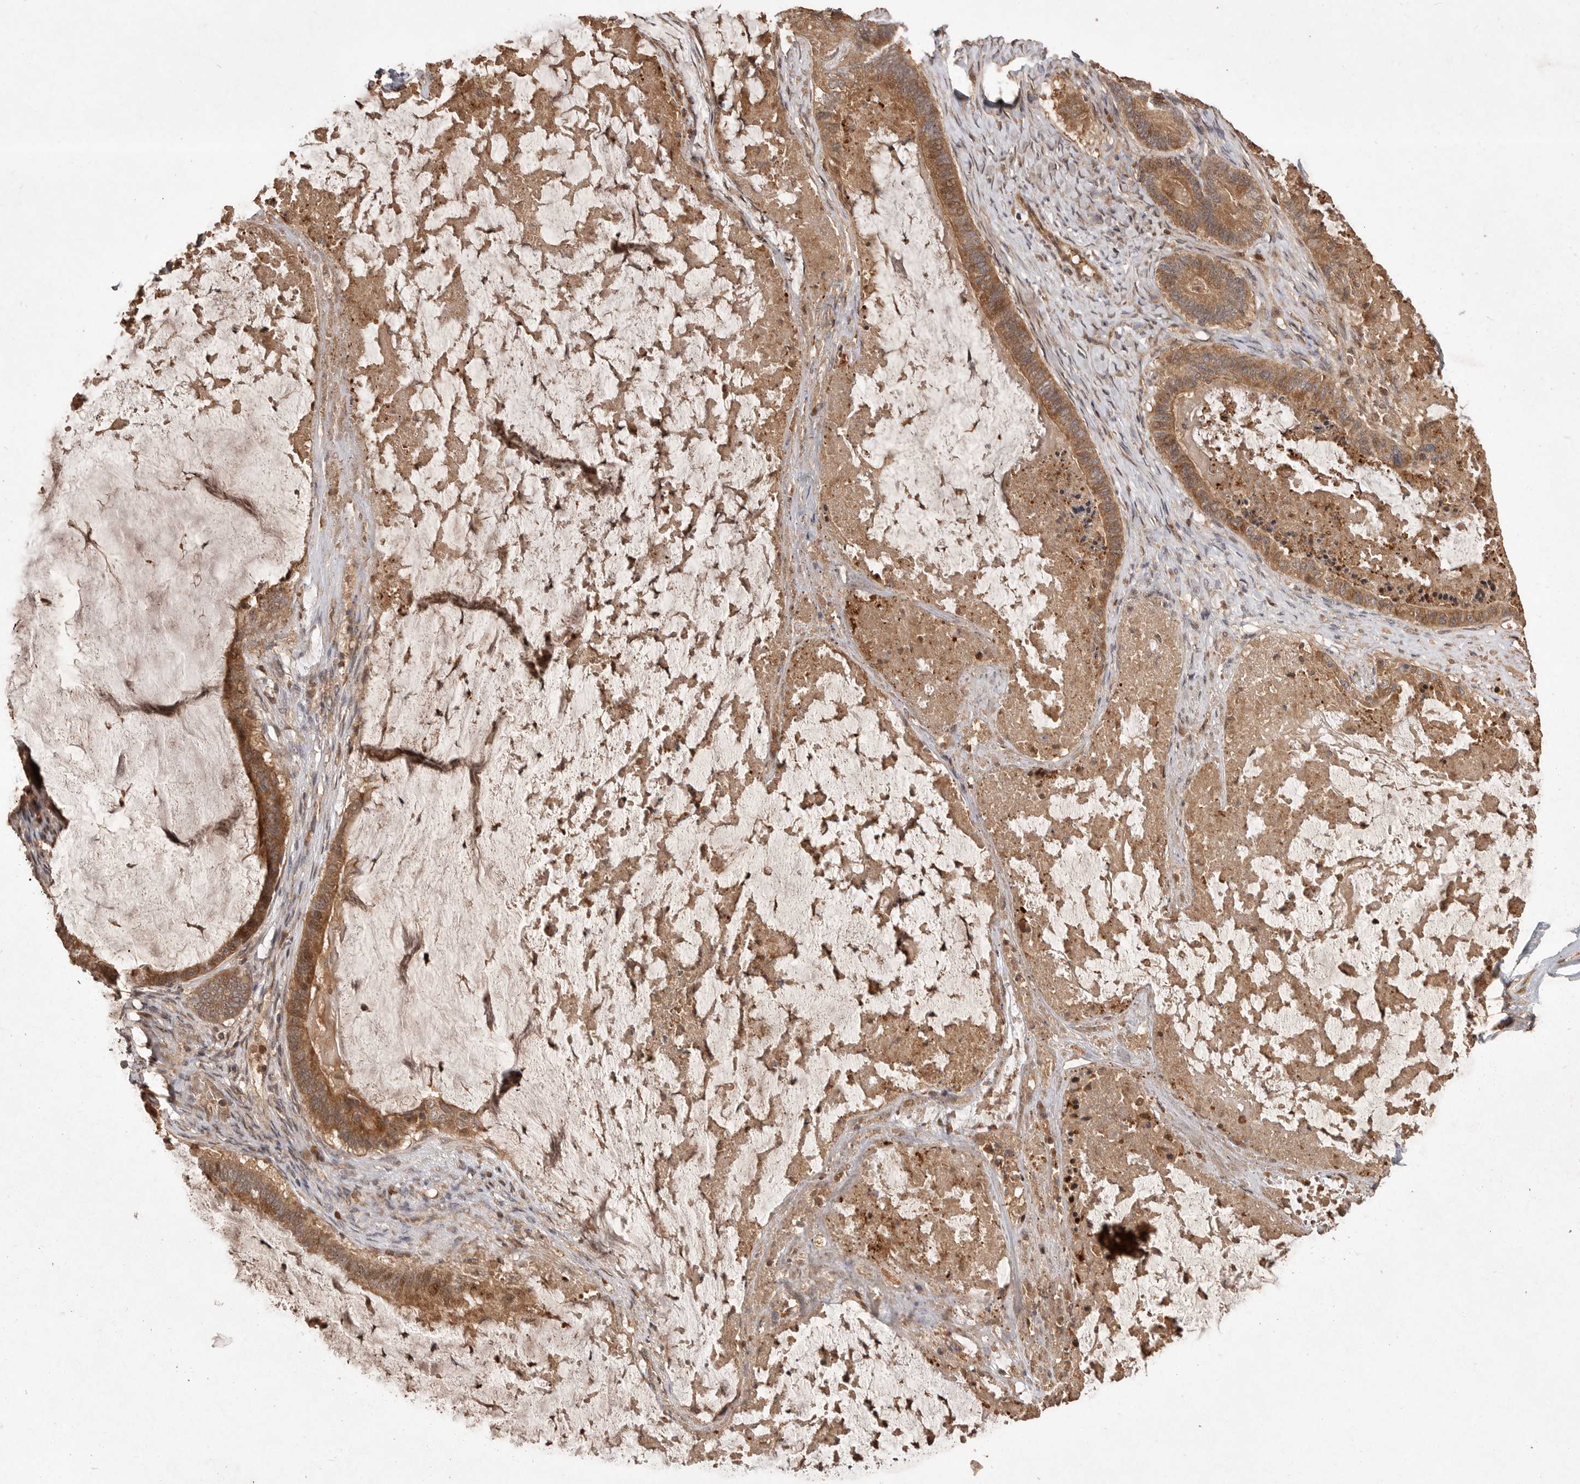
{"staining": {"intensity": "moderate", "quantity": ">75%", "location": "cytoplasmic/membranous"}, "tissue": "ovarian cancer", "cell_type": "Tumor cells", "image_type": "cancer", "snomed": [{"axis": "morphology", "description": "Cystadenocarcinoma, mucinous, NOS"}, {"axis": "topography", "description": "Ovary"}], "caption": "DAB (3,3'-diaminobenzidine) immunohistochemical staining of human ovarian cancer exhibits moderate cytoplasmic/membranous protein expression in approximately >75% of tumor cells.", "gene": "VN1R4", "patient": {"sex": "female", "age": 61}}